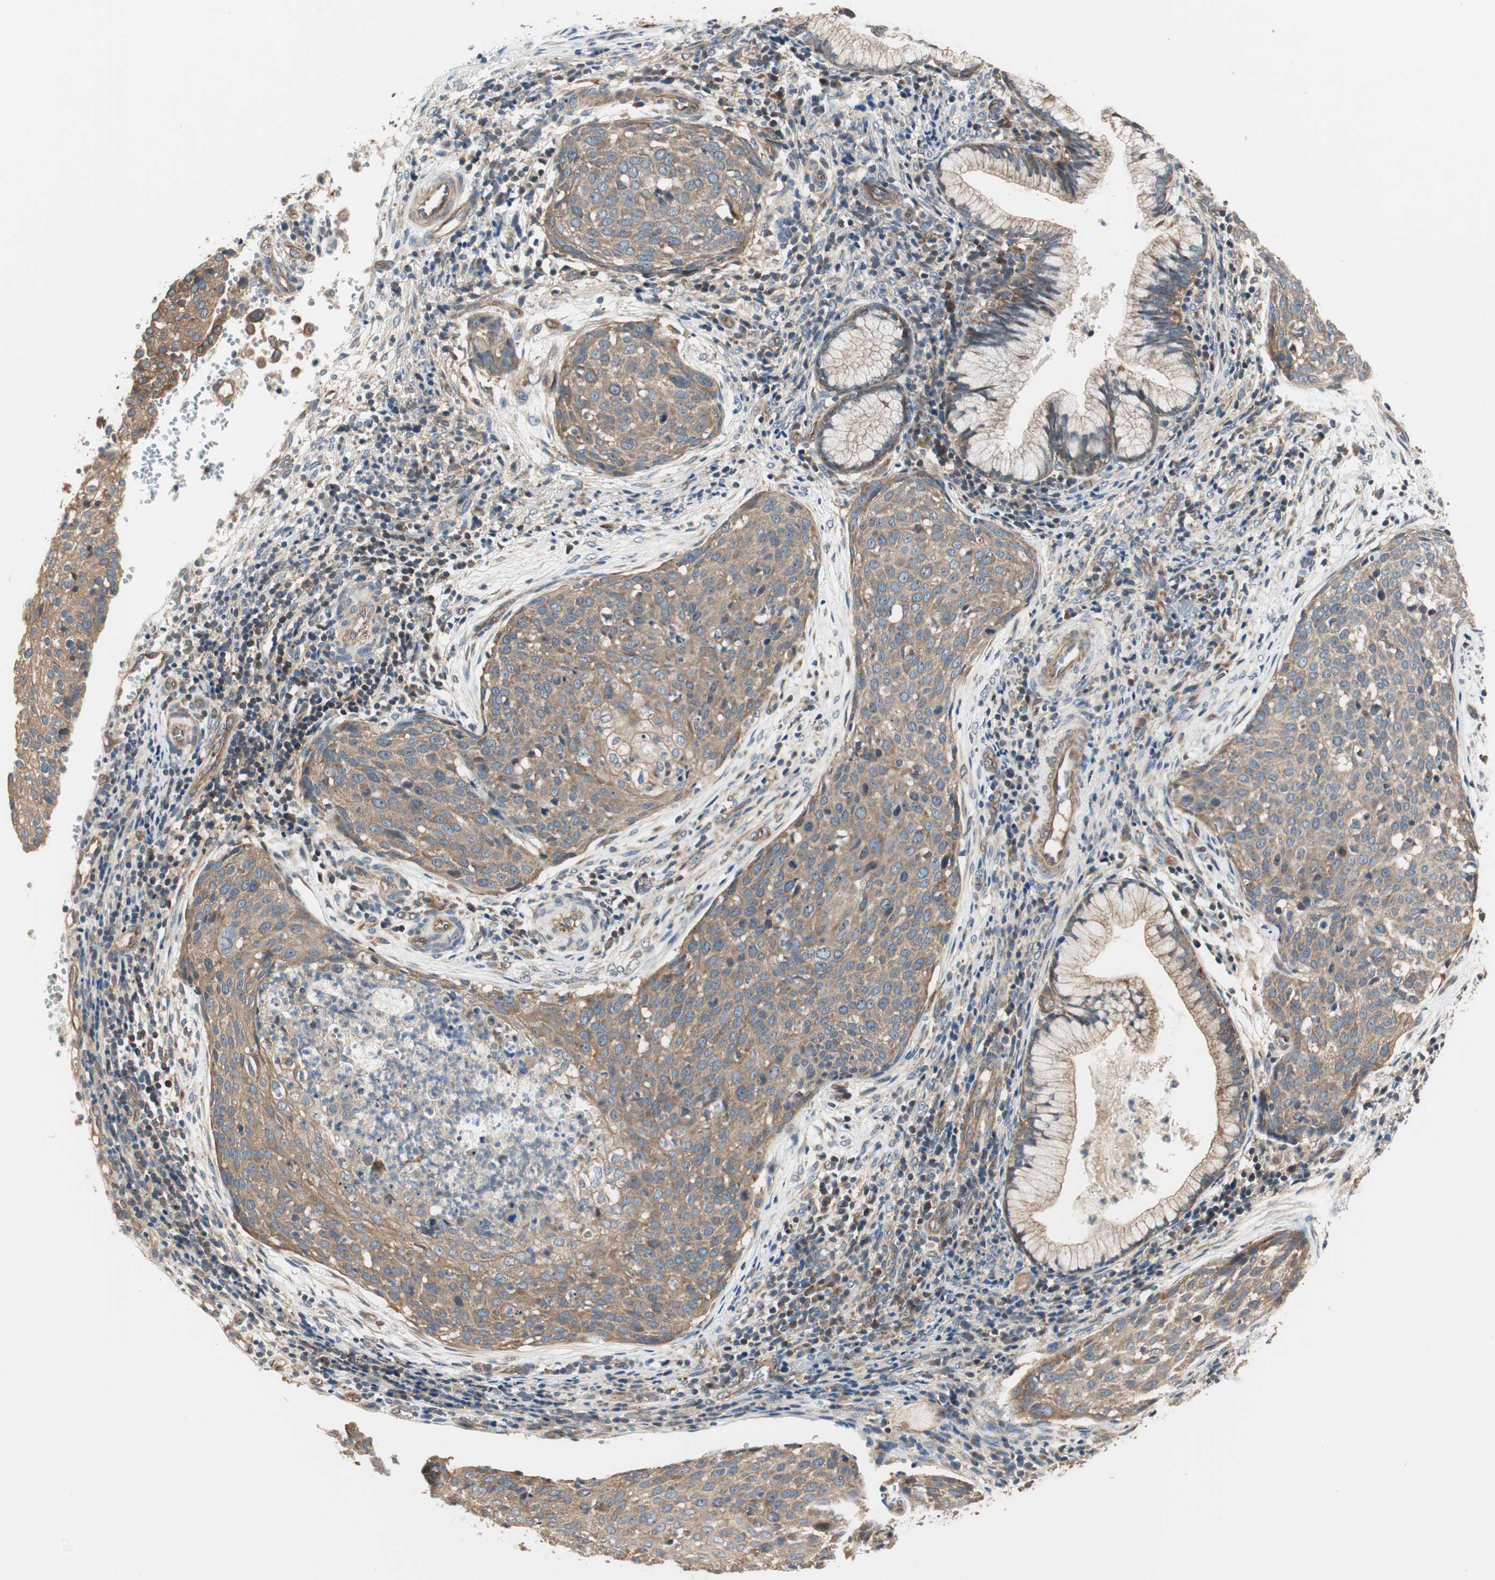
{"staining": {"intensity": "moderate", "quantity": ">75%", "location": "cytoplasmic/membranous"}, "tissue": "cervical cancer", "cell_type": "Tumor cells", "image_type": "cancer", "snomed": [{"axis": "morphology", "description": "Squamous cell carcinoma, NOS"}, {"axis": "topography", "description": "Cervix"}], "caption": "An immunohistochemistry photomicrograph of tumor tissue is shown. Protein staining in brown highlights moderate cytoplasmic/membranous positivity in cervical cancer within tumor cells.", "gene": "CTTNBP2NL", "patient": {"sex": "female", "age": 38}}